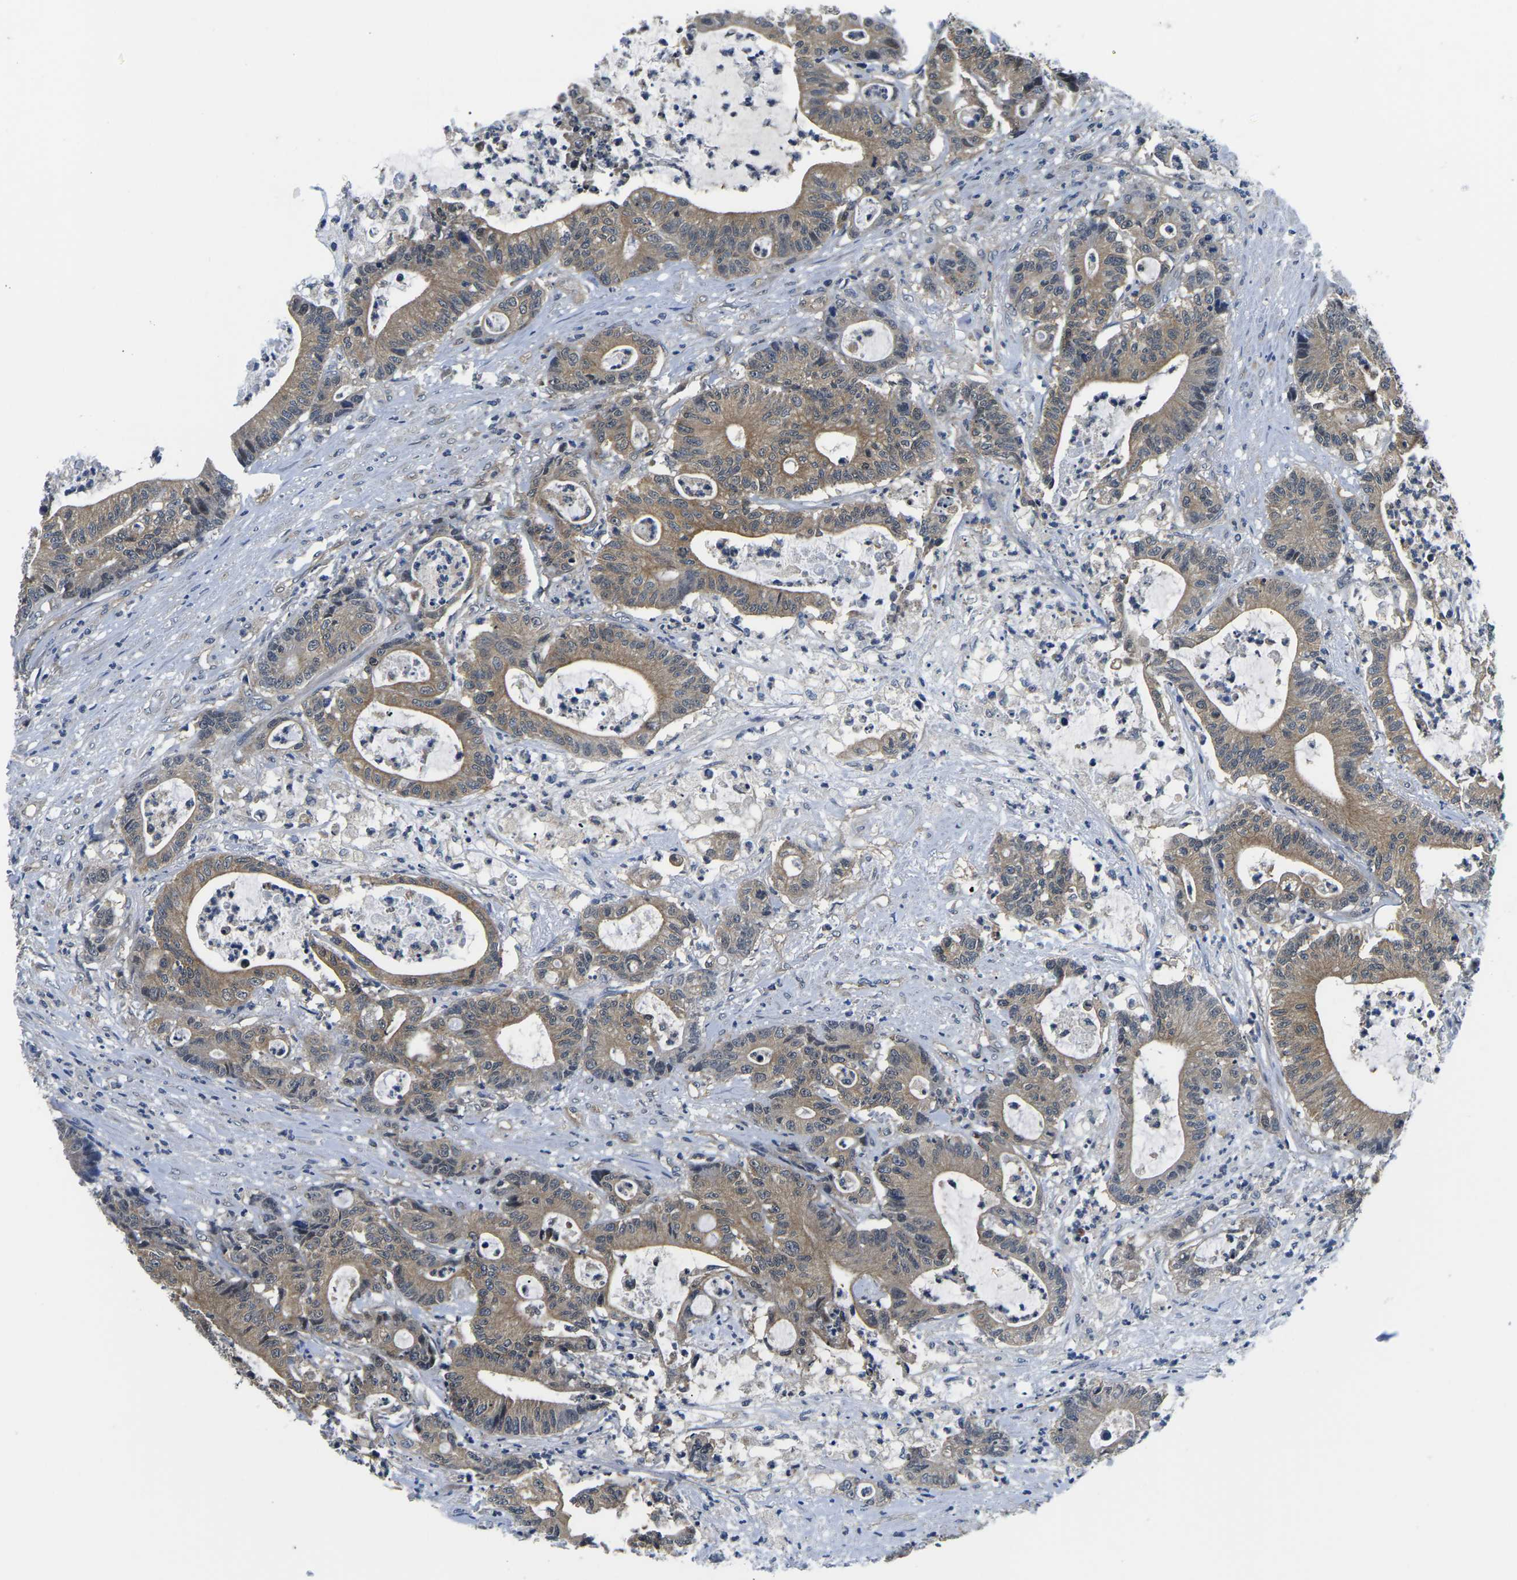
{"staining": {"intensity": "weak", "quantity": ">75%", "location": "cytoplasmic/membranous"}, "tissue": "colorectal cancer", "cell_type": "Tumor cells", "image_type": "cancer", "snomed": [{"axis": "morphology", "description": "Adenocarcinoma, NOS"}, {"axis": "topography", "description": "Colon"}], "caption": "The image reveals immunohistochemical staining of colorectal cancer (adenocarcinoma). There is weak cytoplasmic/membranous staining is identified in approximately >75% of tumor cells.", "gene": "GSK3B", "patient": {"sex": "female", "age": 84}}